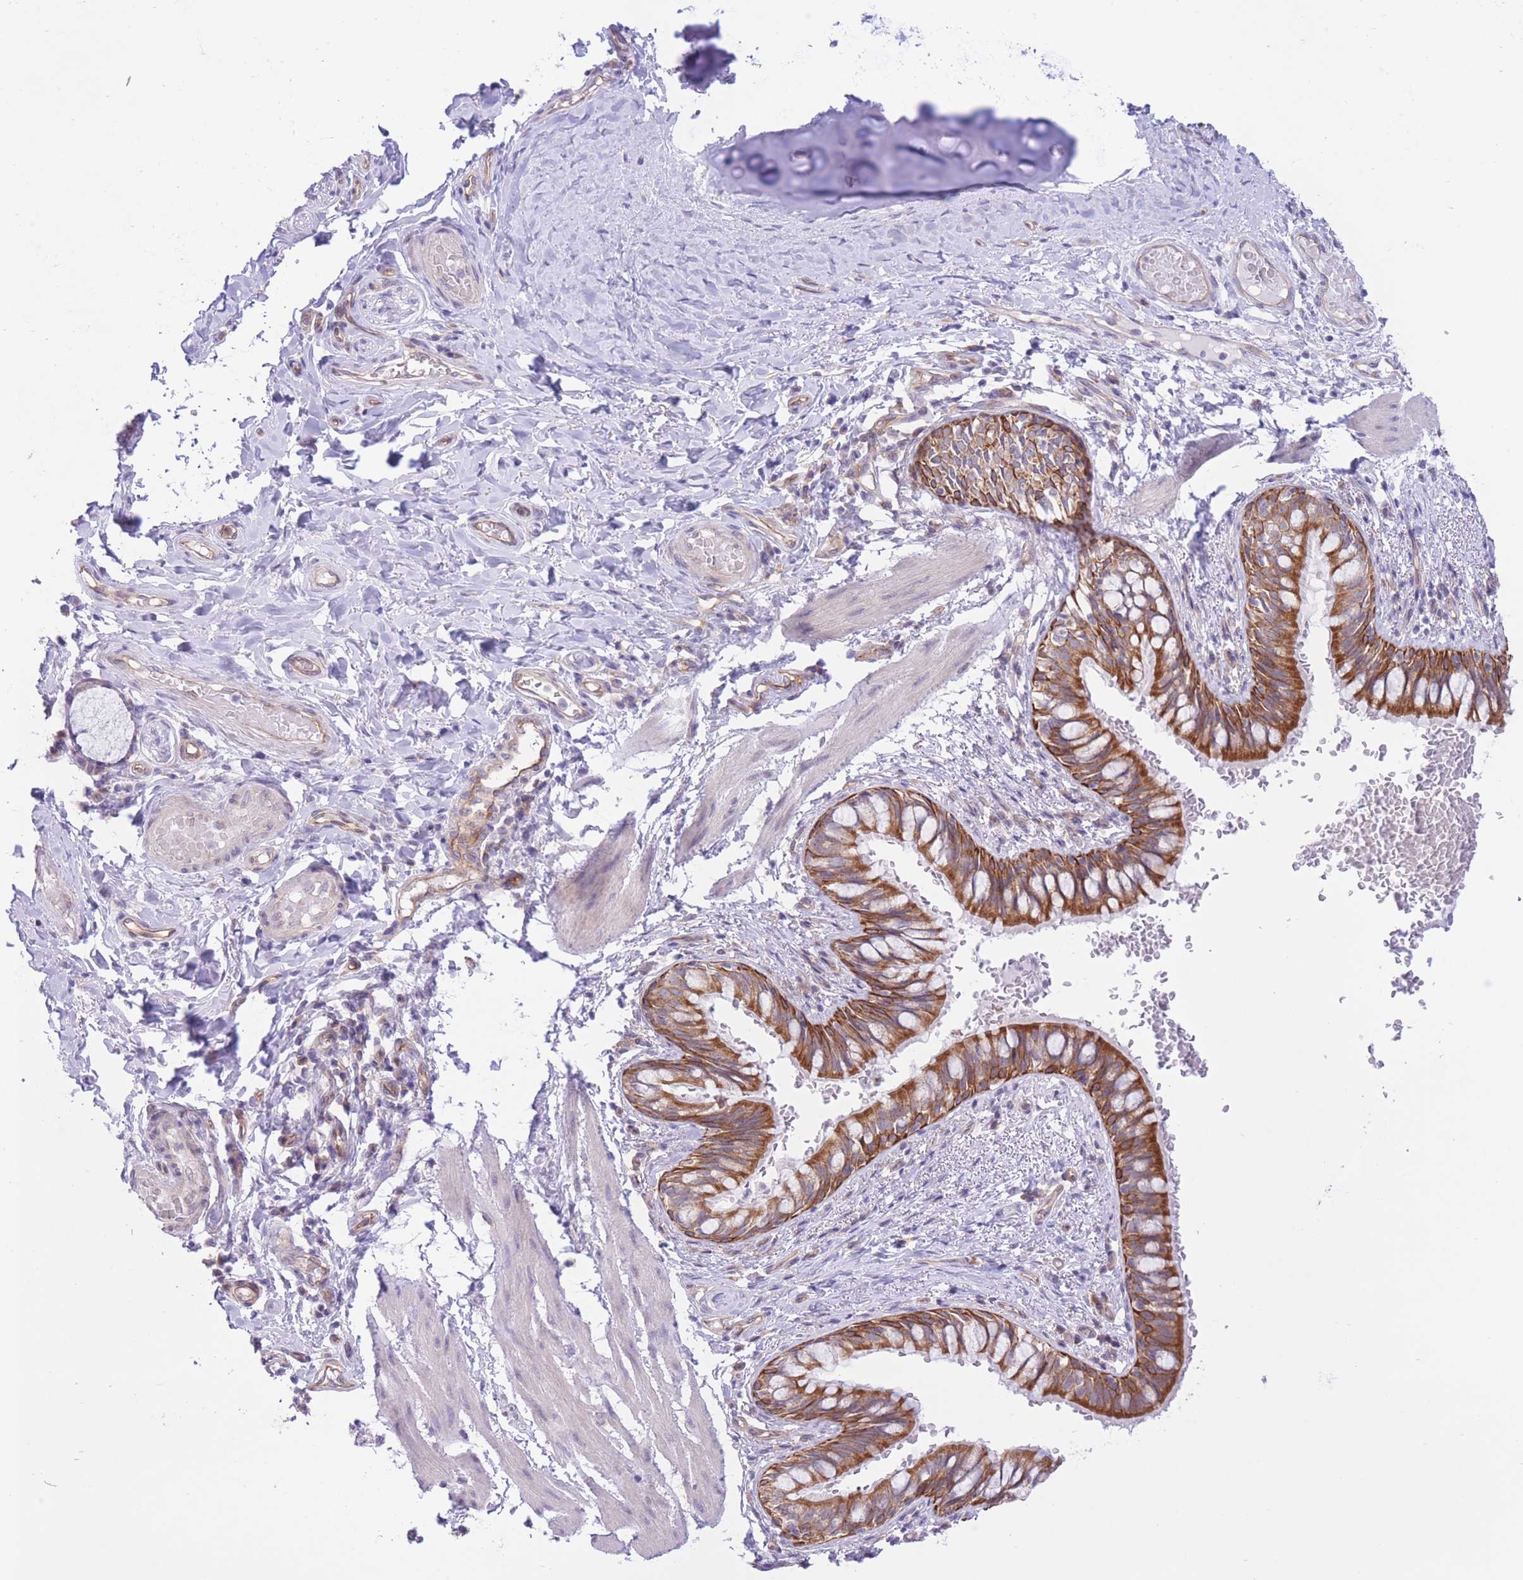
{"staining": {"intensity": "strong", "quantity": ">75%", "location": "cytoplasmic/membranous"}, "tissue": "bronchus", "cell_type": "Respiratory epithelial cells", "image_type": "normal", "snomed": [{"axis": "morphology", "description": "Normal tissue, NOS"}, {"axis": "topography", "description": "Cartilage tissue"}, {"axis": "topography", "description": "Bronchus"}], "caption": "Protein staining by immunohistochemistry (IHC) reveals strong cytoplasmic/membranous expression in about >75% of respiratory epithelial cells in normal bronchus.", "gene": "MRPS31", "patient": {"sex": "female", "age": 36}}